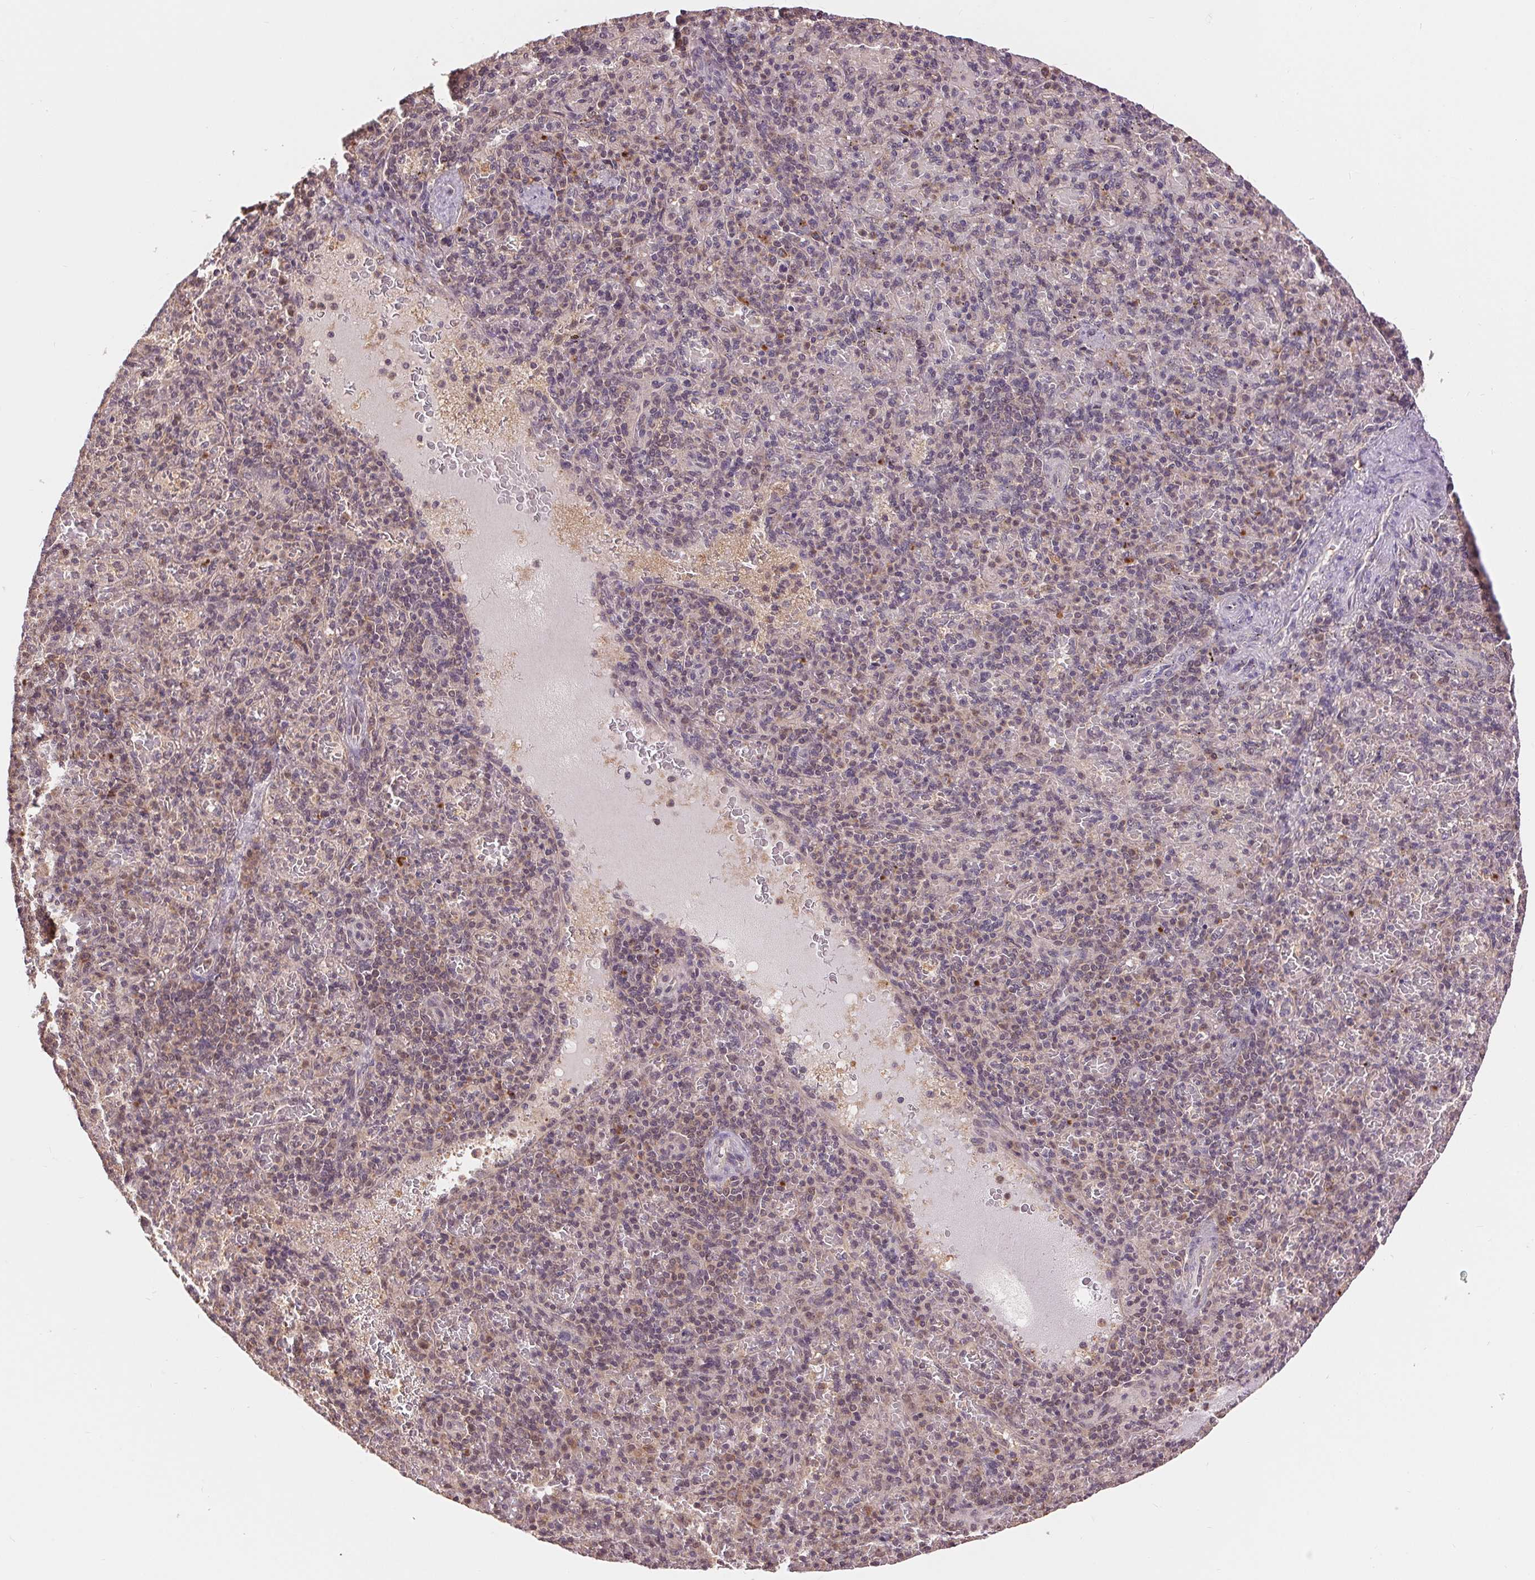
{"staining": {"intensity": "weak", "quantity": "25%-75%", "location": "nuclear"}, "tissue": "spleen", "cell_type": "Cells in red pulp", "image_type": "normal", "snomed": [{"axis": "morphology", "description": "Normal tissue, NOS"}, {"axis": "topography", "description": "Spleen"}], "caption": "Benign spleen reveals weak nuclear positivity in about 25%-75% of cells in red pulp, visualized by immunohistochemistry. (IHC, brightfield microscopy, high magnification).", "gene": "TMEM273", "patient": {"sex": "female", "age": 74}}